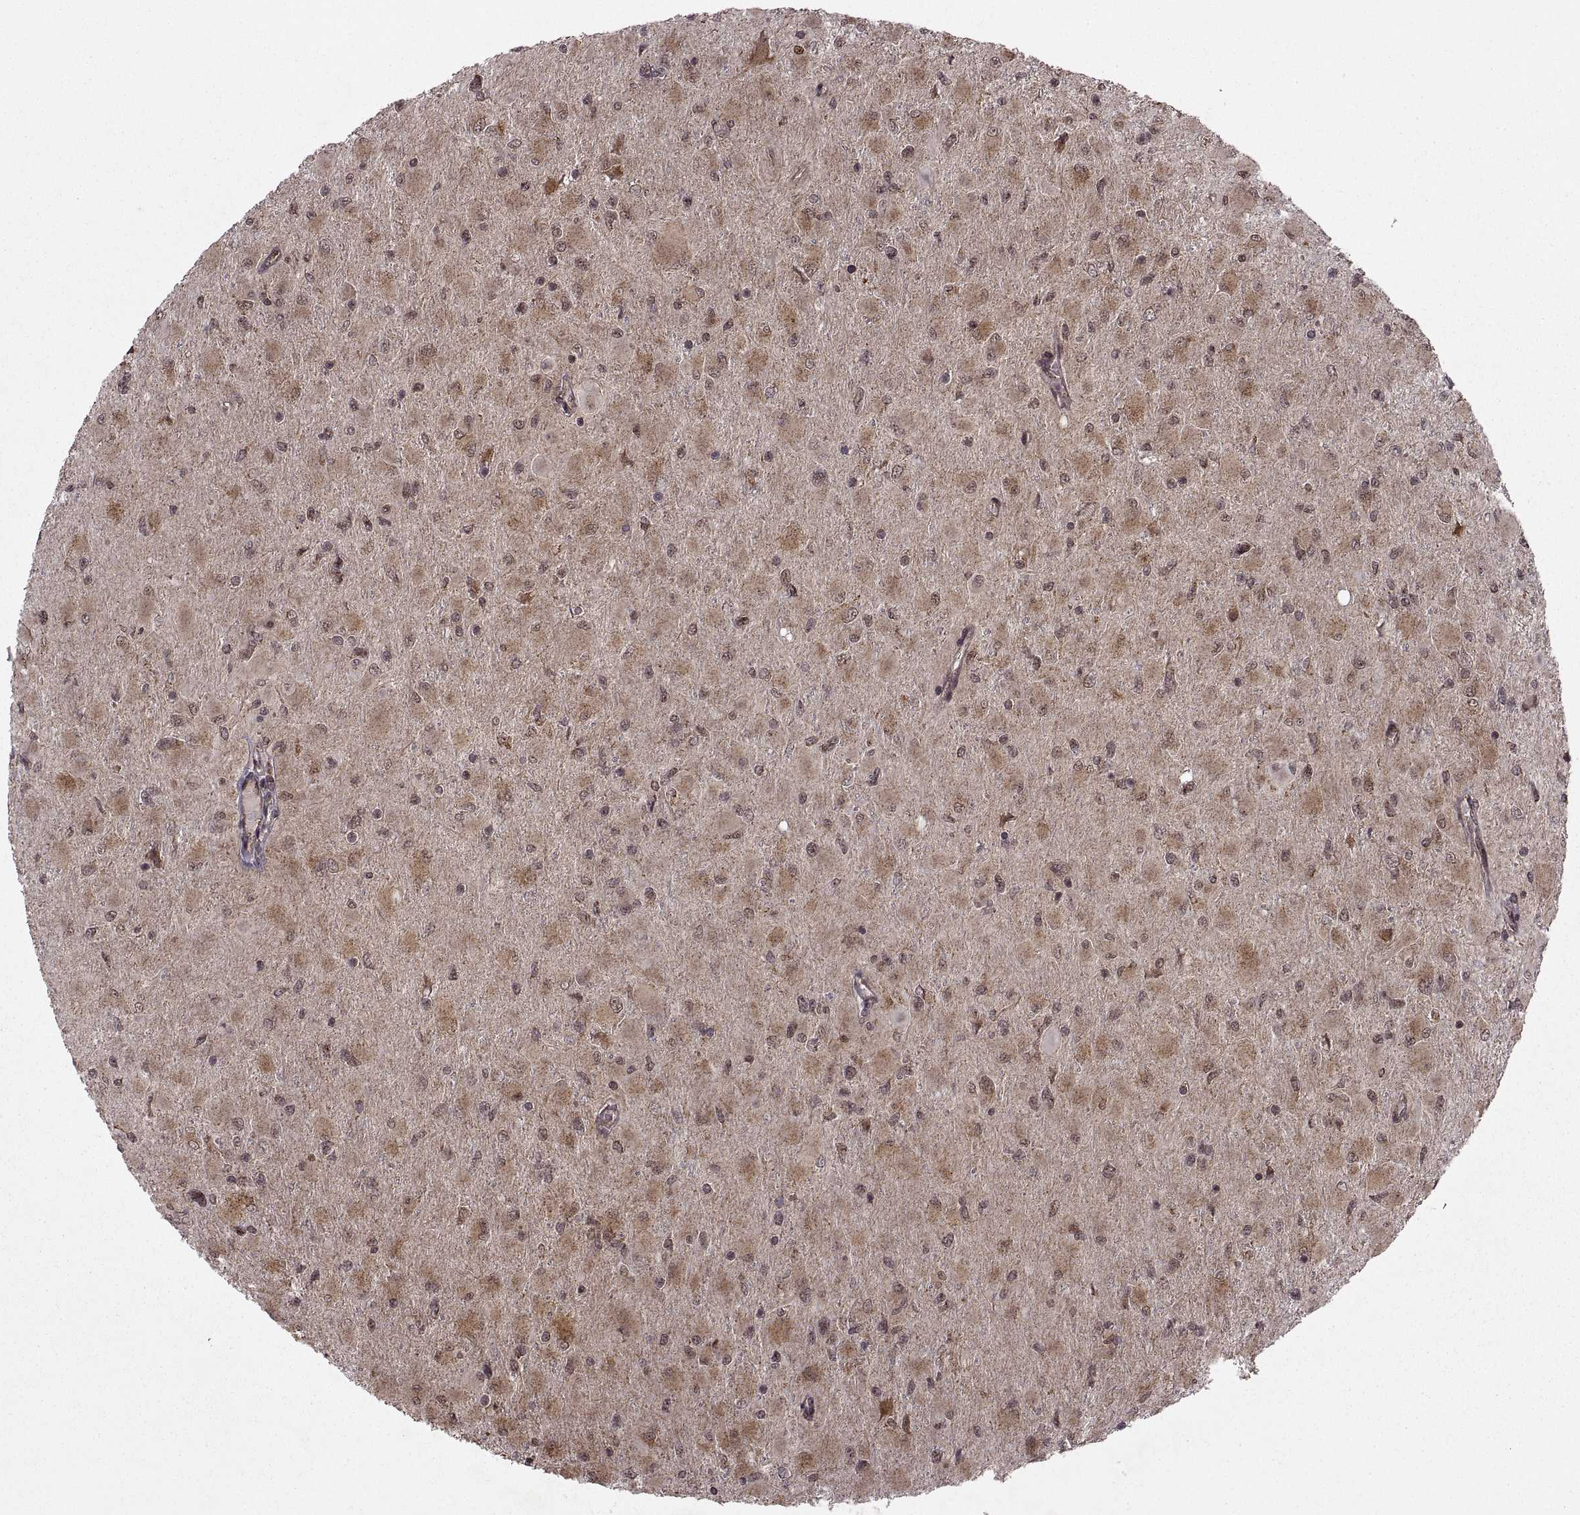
{"staining": {"intensity": "moderate", "quantity": ">75%", "location": "cytoplasmic/membranous"}, "tissue": "glioma", "cell_type": "Tumor cells", "image_type": "cancer", "snomed": [{"axis": "morphology", "description": "Glioma, malignant, High grade"}, {"axis": "topography", "description": "Cerebral cortex"}], "caption": "The photomicrograph displays staining of high-grade glioma (malignant), revealing moderate cytoplasmic/membranous protein positivity (brown color) within tumor cells.", "gene": "PTOV1", "patient": {"sex": "female", "age": 36}}